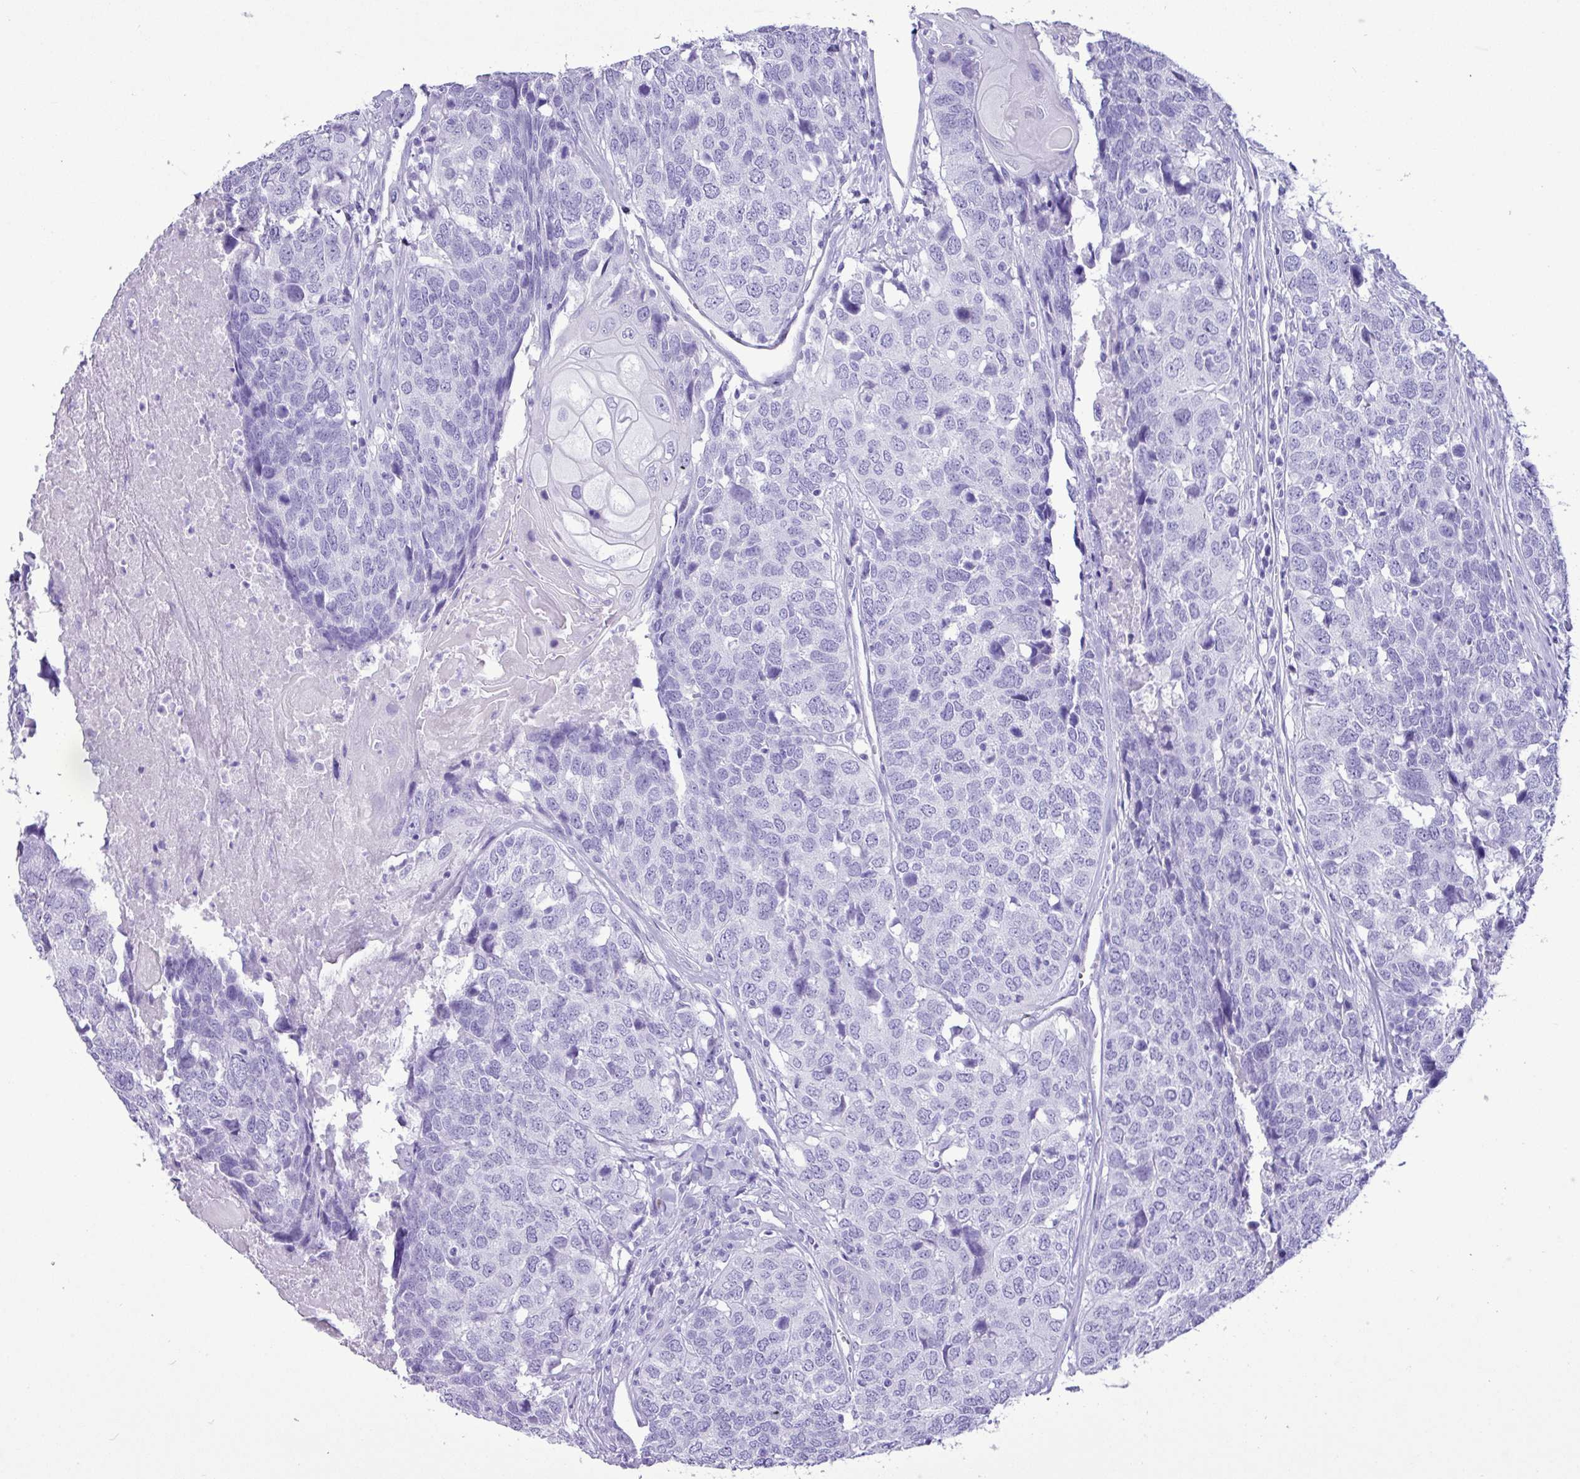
{"staining": {"intensity": "negative", "quantity": "none", "location": "none"}, "tissue": "head and neck cancer", "cell_type": "Tumor cells", "image_type": "cancer", "snomed": [{"axis": "morphology", "description": "Squamous cell carcinoma, NOS"}, {"axis": "topography", "description": "Head-Neck"}], "caption": "Tumor cells are negative for protein expression in human head and neck cancer.", "gene": "CKMT2", "patient": {"sex": "male", "age": 66}}